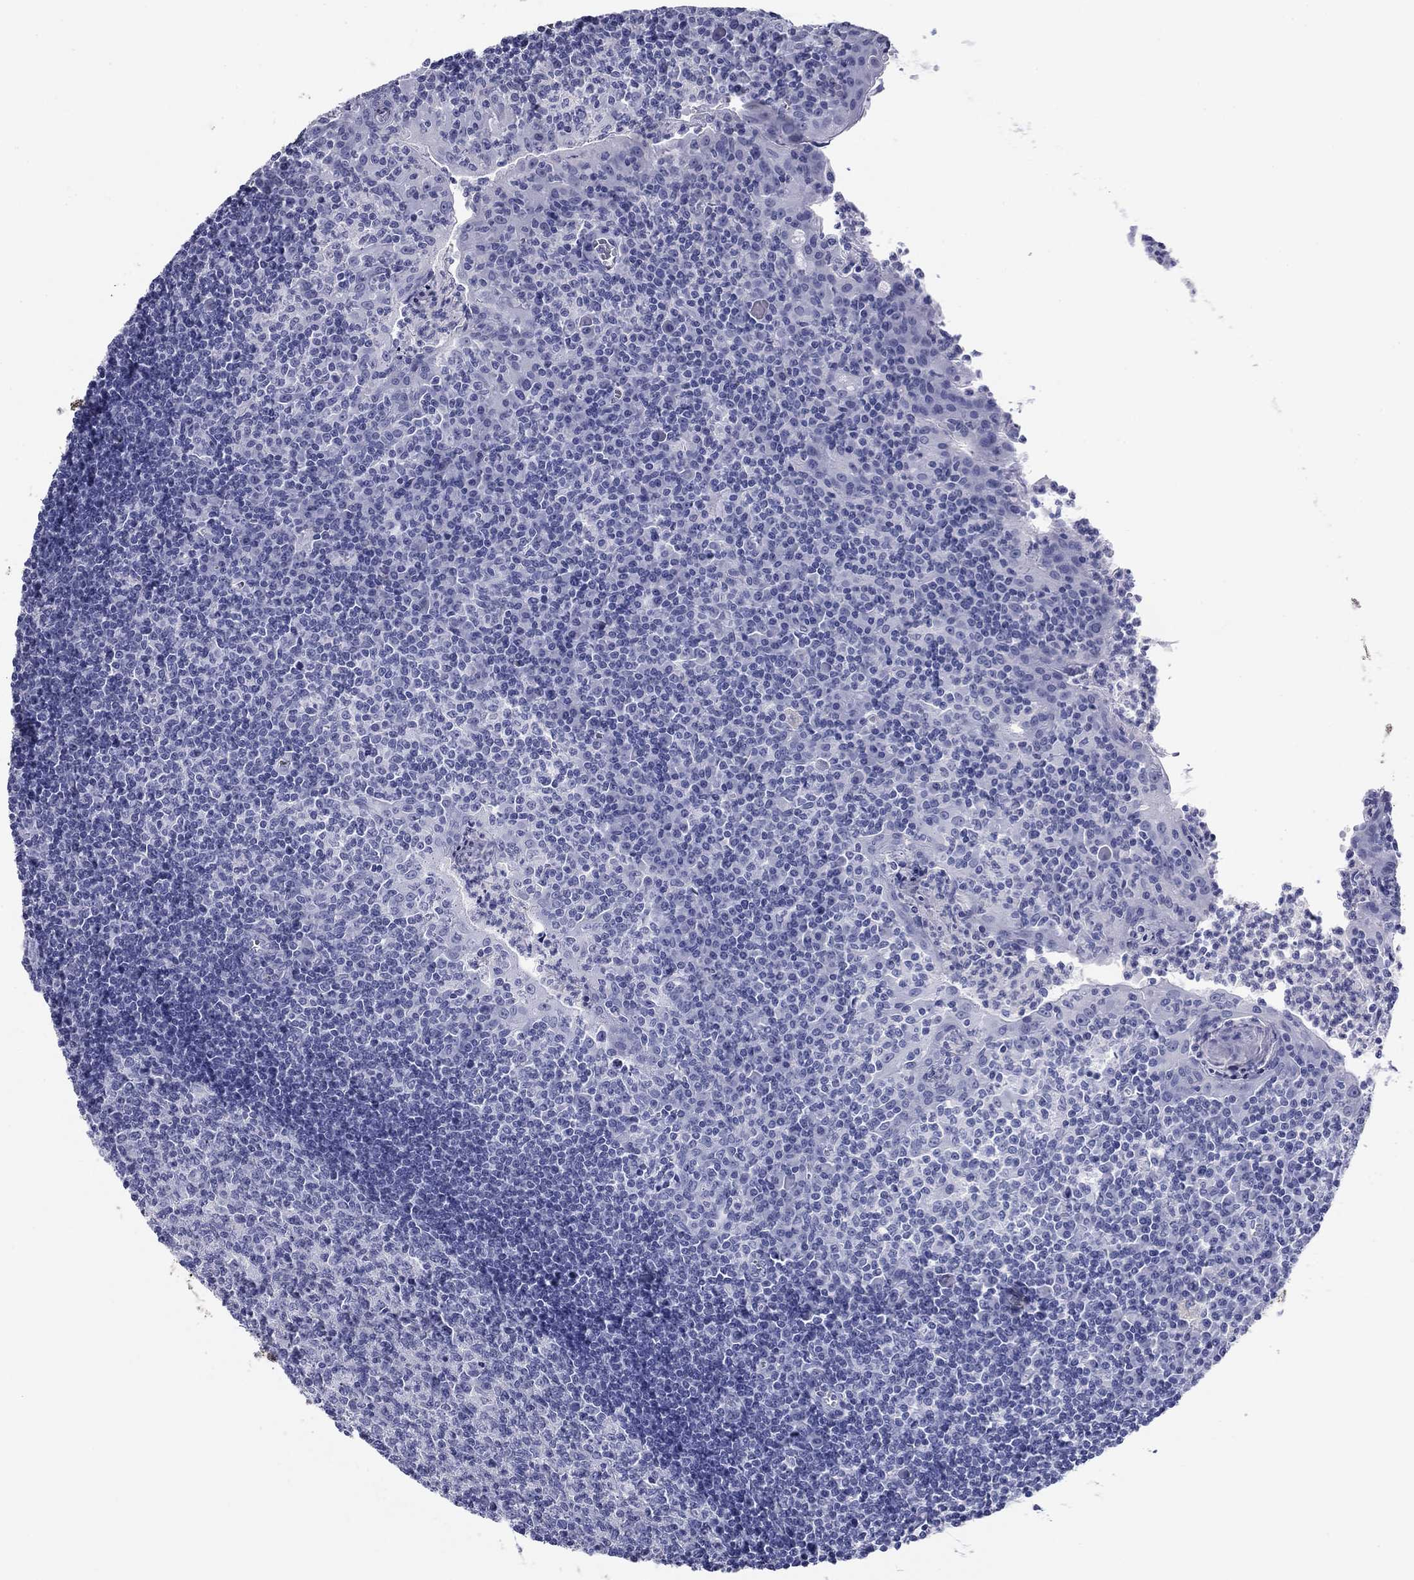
{"staining": {"intensity": "negative", "quantity": "none", "location": "none"}, "tissue": "tonsil", "cell_type": "Germinal center cells", "image_type": "normal", "snomed": [{"axis": "morphology", "description": "Normal tissue, NOS"}, {"axis": "topography", "description": "Tonsil"}], "caption": "Human tonsil stained for a protein using immunohistochemistry shows no positivity in germinal center cells.", "gene": "NPPA", "patient": {"sex": "female", "age": 13}}